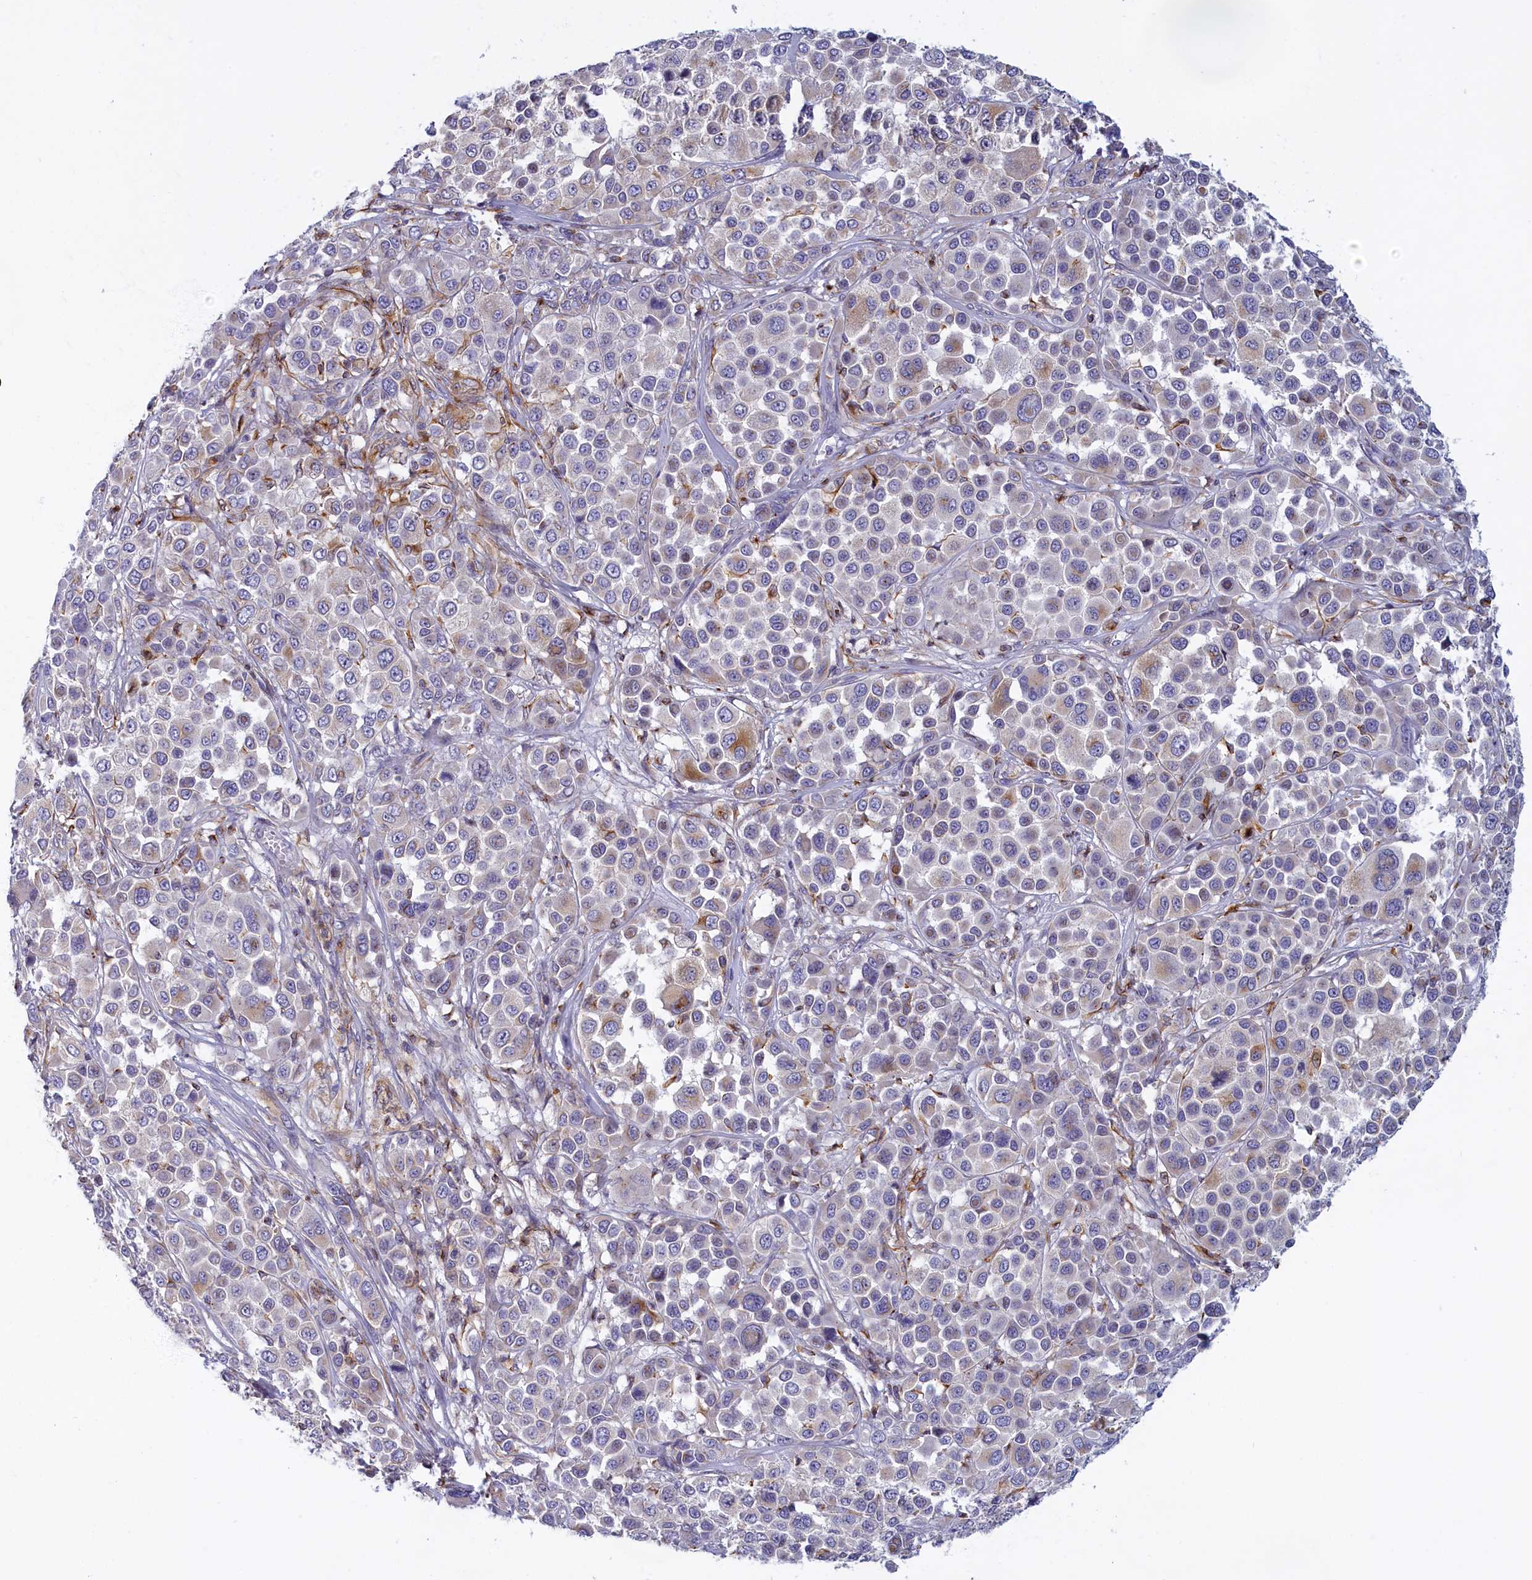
{"staining": {"intensity": "negative", "quantity": "none", "location": "none"}, "tissue": "melanoma", "cell_type": "Tumor cells", "image_type": "cancer", "snomed": [{"axis": "morphology", "description": "Malignant melanoma, NOS"}, {"axis": "topography", "description": "Skin of trunk"}], "caption": "Immunohistochemistry (IHC) histopathology image of melanoma stained for a protein (brown), which reveals no positivity in tumor cells.", "gene": "NOL10", "patient": {"sex": "male", "age": 71}}